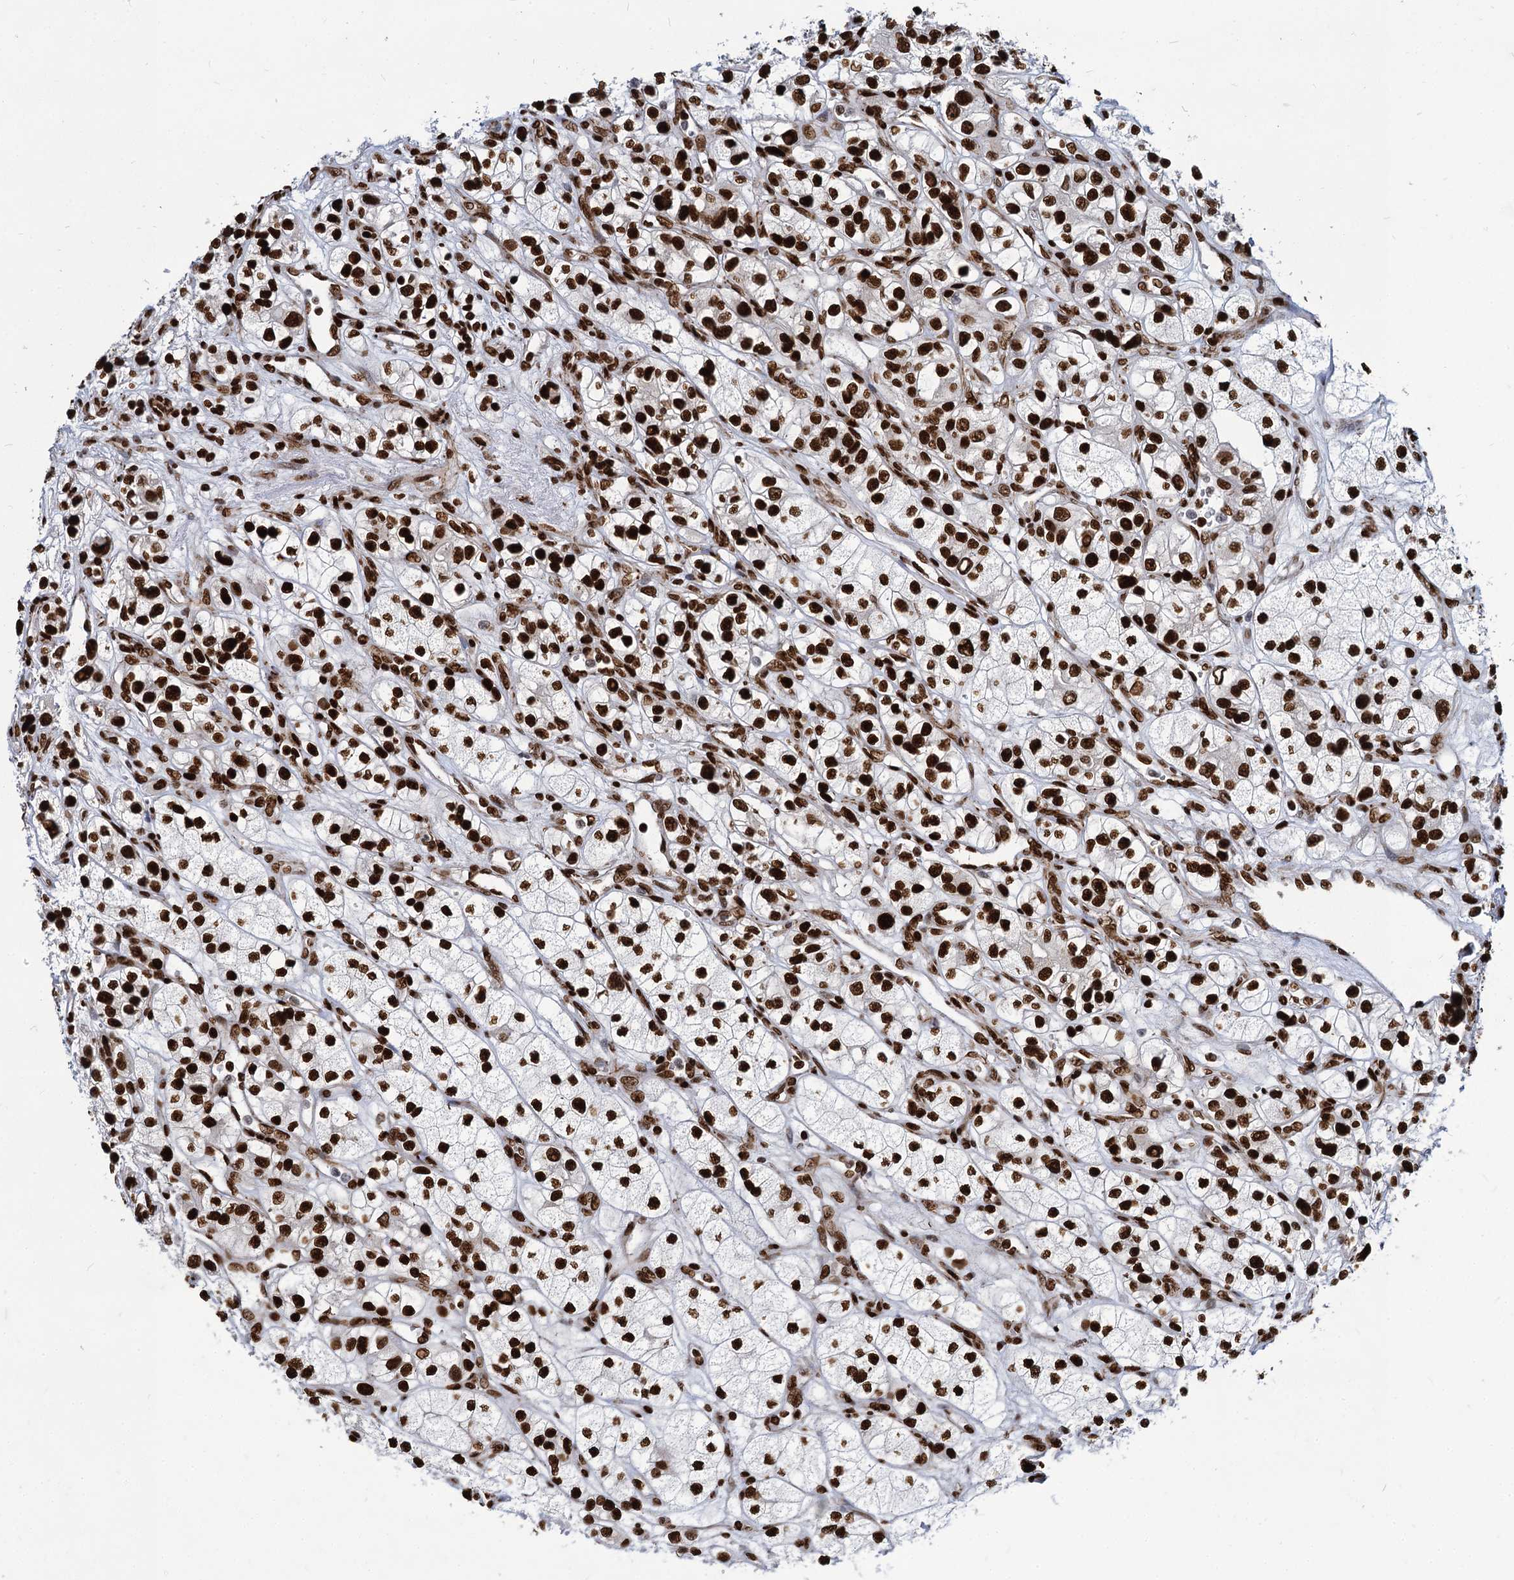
{"staining": {"intensity": "strong", "quantity": ">75%", "location": "nuclear"}, "tissue": "renal cancer", "cell_type": "Tumor cells", "image_type": "cancer", "snomed": [{"axis": "morphology", "description": "Adenocarcinoma, NOS"}, {"axis": "topography", "description": "Kidney"}], "caption": "DAB immunohistochemical staining of renal cancer displays strong nuclear protein expression in about >75% of tumor cells.", "gene": "MECP2", "patient": {"sex": "female", "age": 57}}